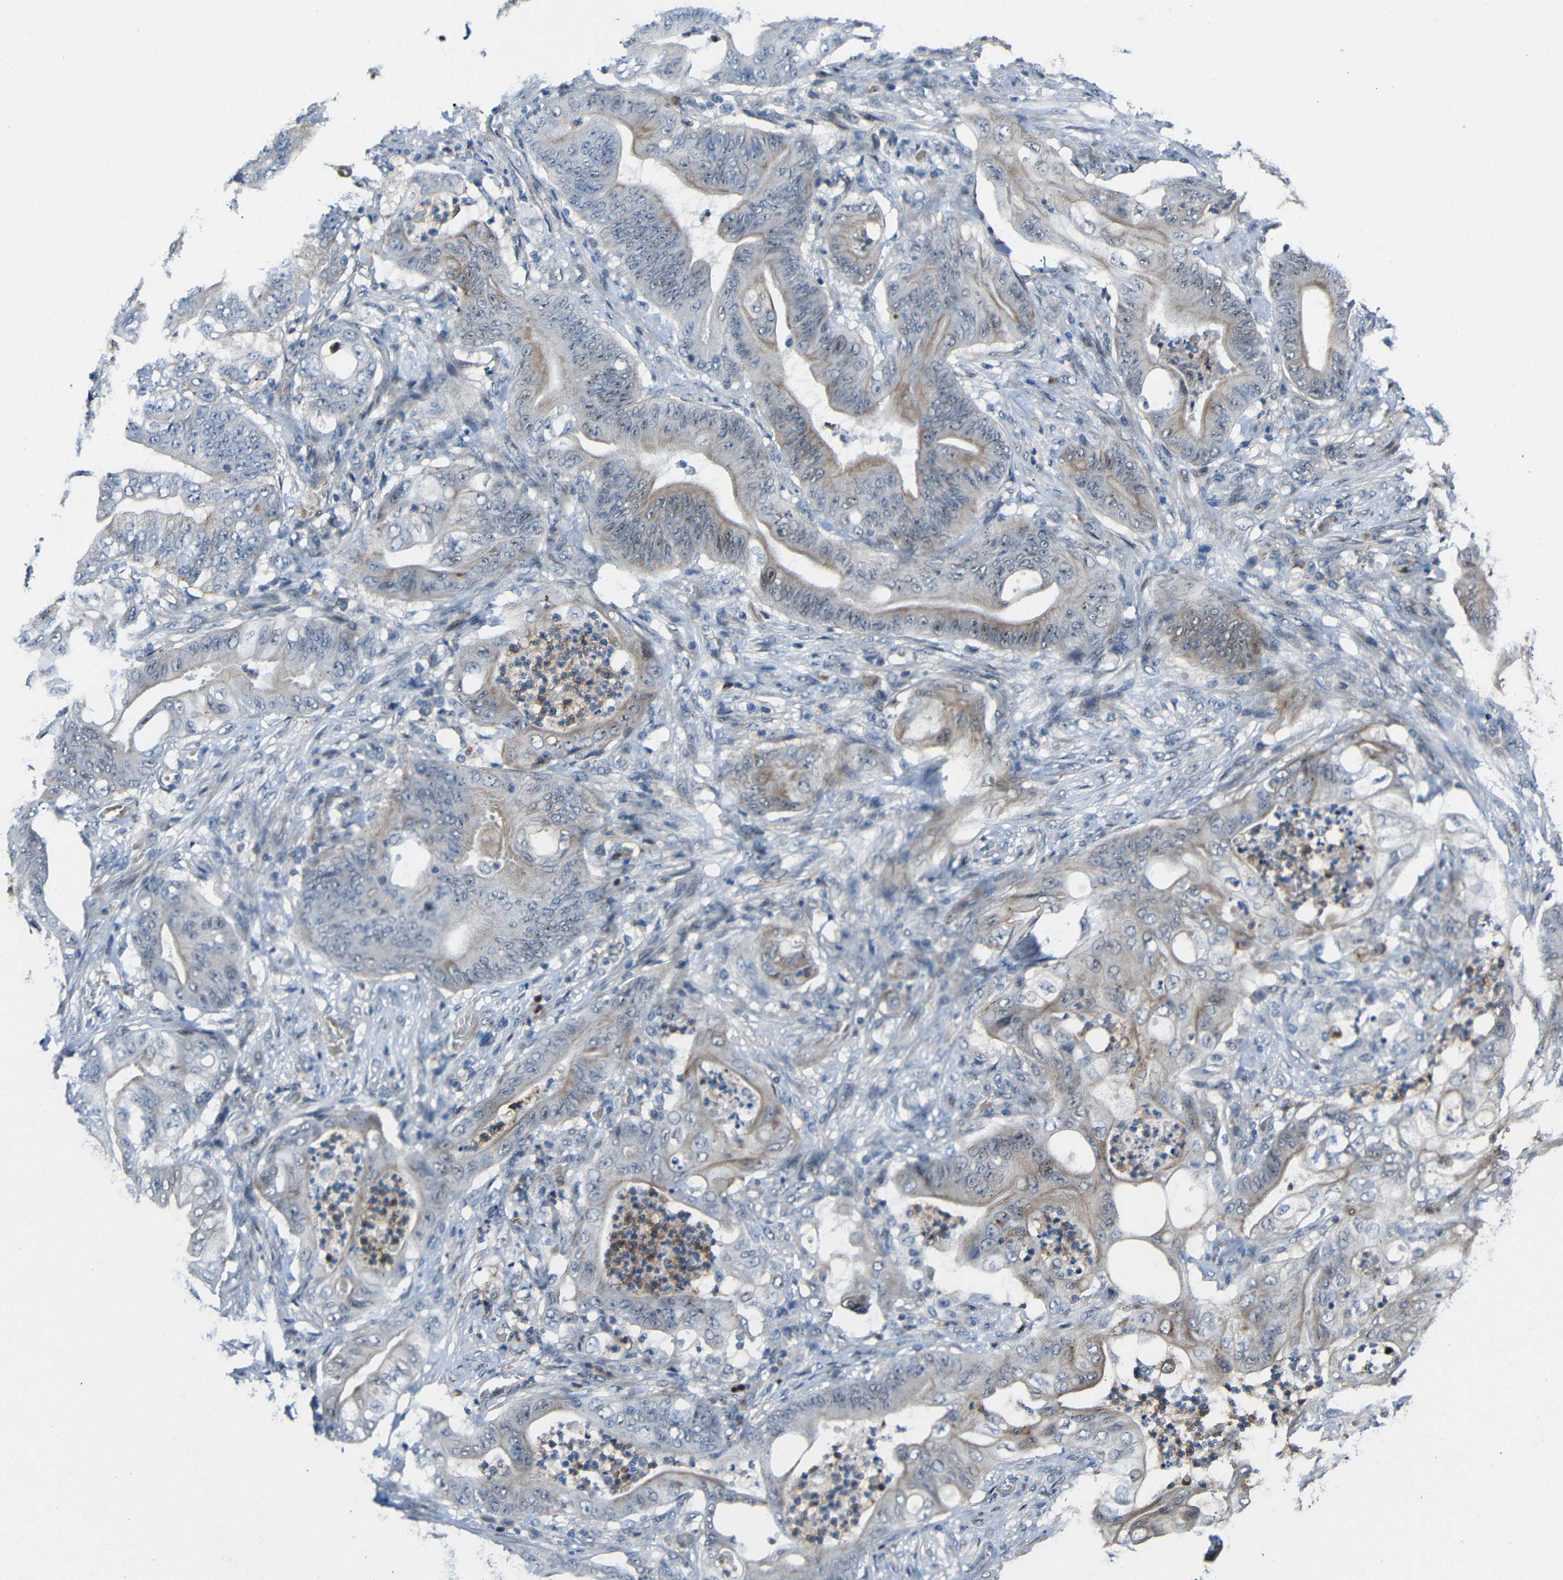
{"staining": {"intensity": "moderate", "quantity": "25%-75%", "location": "cytoplasmic/membranous"}, "tissue": "stomach cancer", "cell_type": "Tumor cells", "image_type": "cancer", "snomed": [{"axis": "morphology", "description": "Adenocarcinoma, NOS"}, {"axis": "topography", "description": "Stomach"}], "caption": "There is medium levels of moderate cytoplasmic/membranous expression in tumor cells of stomach cancer, as demonstrated by immunohistochemical staining (brown color).", "gene": "DNAJC5", "patient": {"sex": "female", "age": 73}}